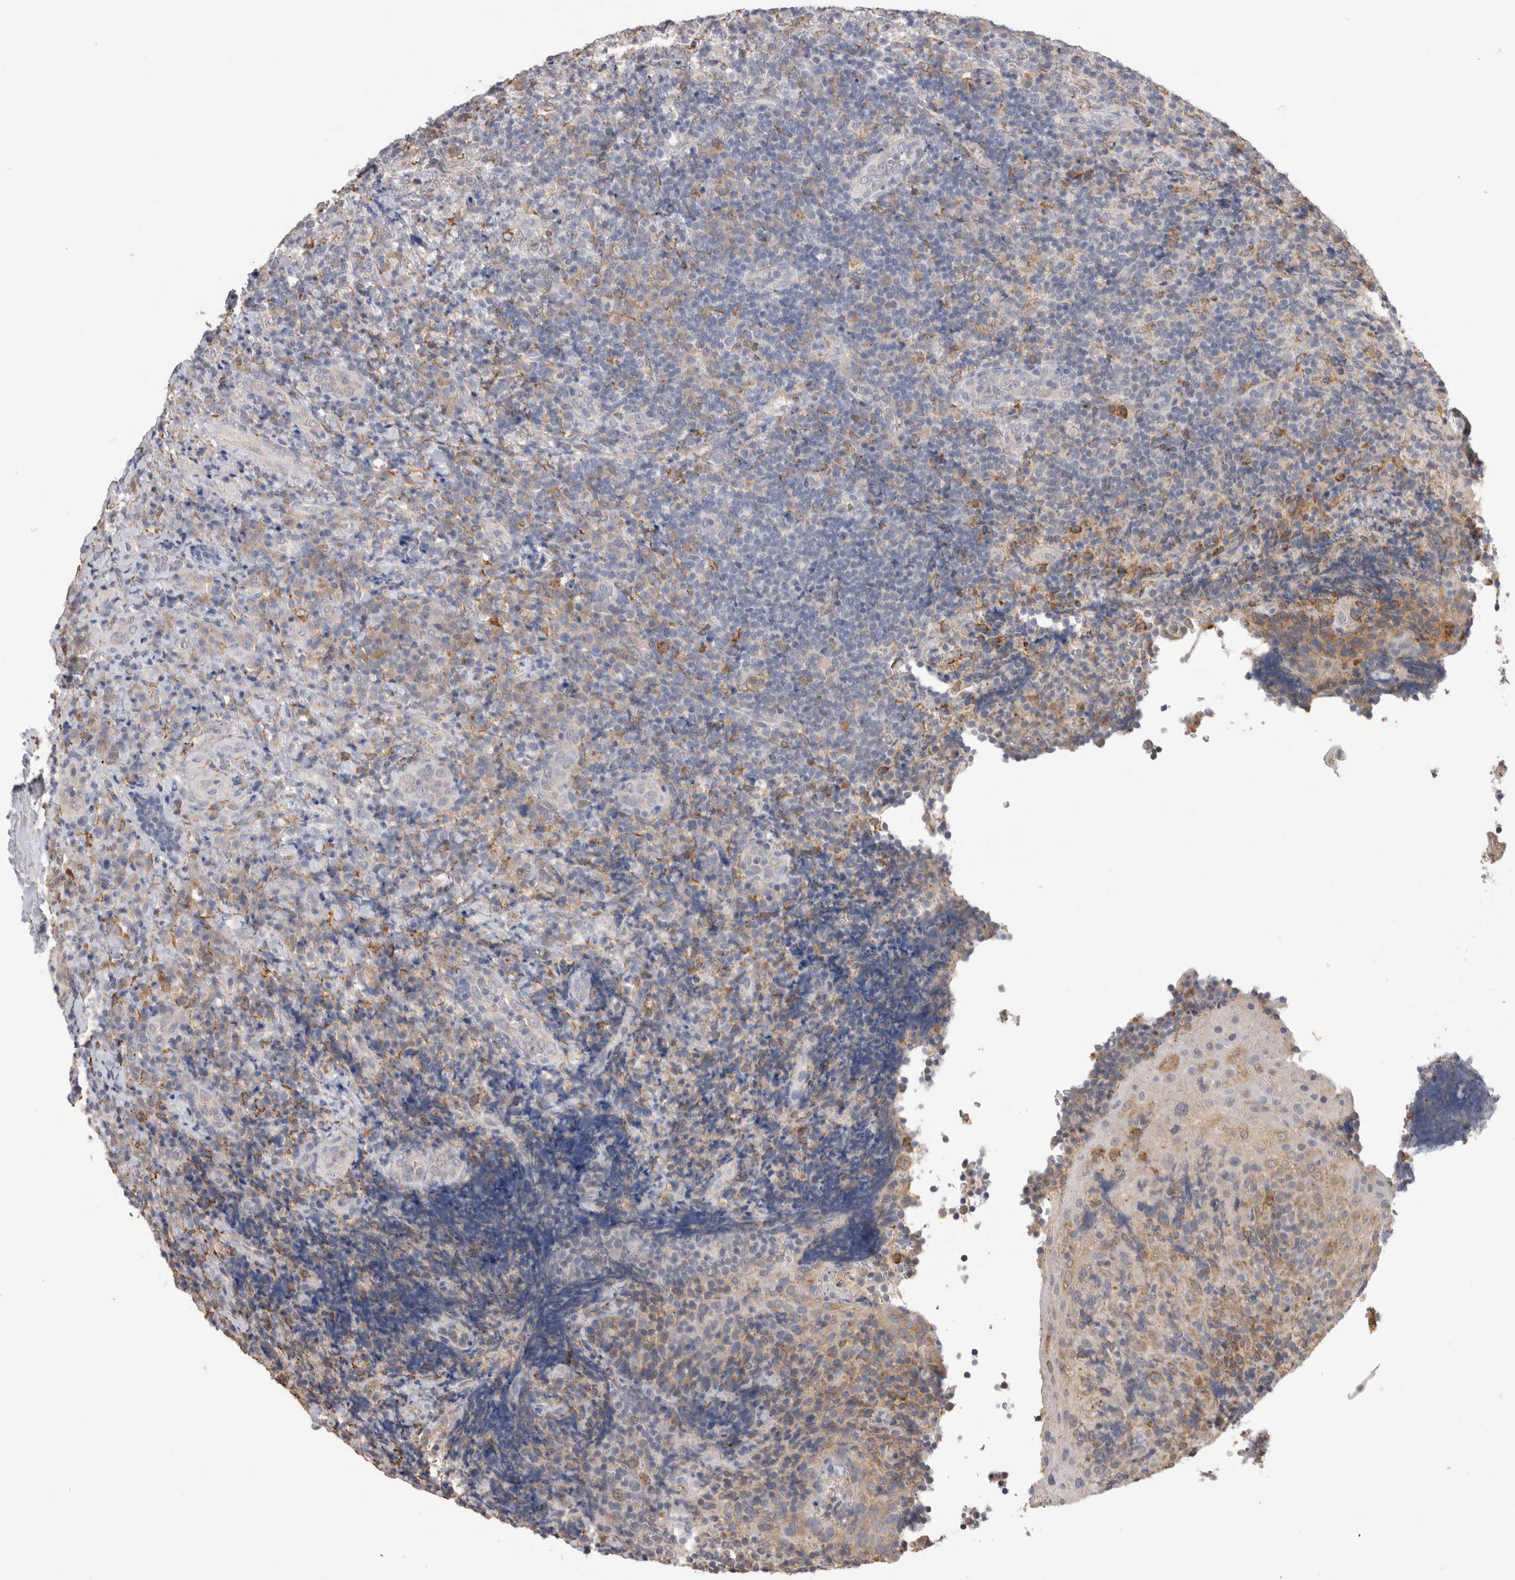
{"staining": {"intensity": "weak", "quantity": "<25%", "location": "cytoplasmic/membranous"}, "tissue": "lymphoma", "cell_type": "Tumor cells", "image_type": "cancer", "snomed": [{"axis": "morphology", "description": "Malignant lymphoma, non-Hodgkin's type, High grade"}, {"axis": "topography", "description": "Tonsil"}], "caption": "An immunohistochemistry (IHC) histopathology image of lymphoma is shown. There is no staining in tumor cells of lymphoma.", "gene": "LRPAP1", "patient": {"sex": "female", "age": 36}}